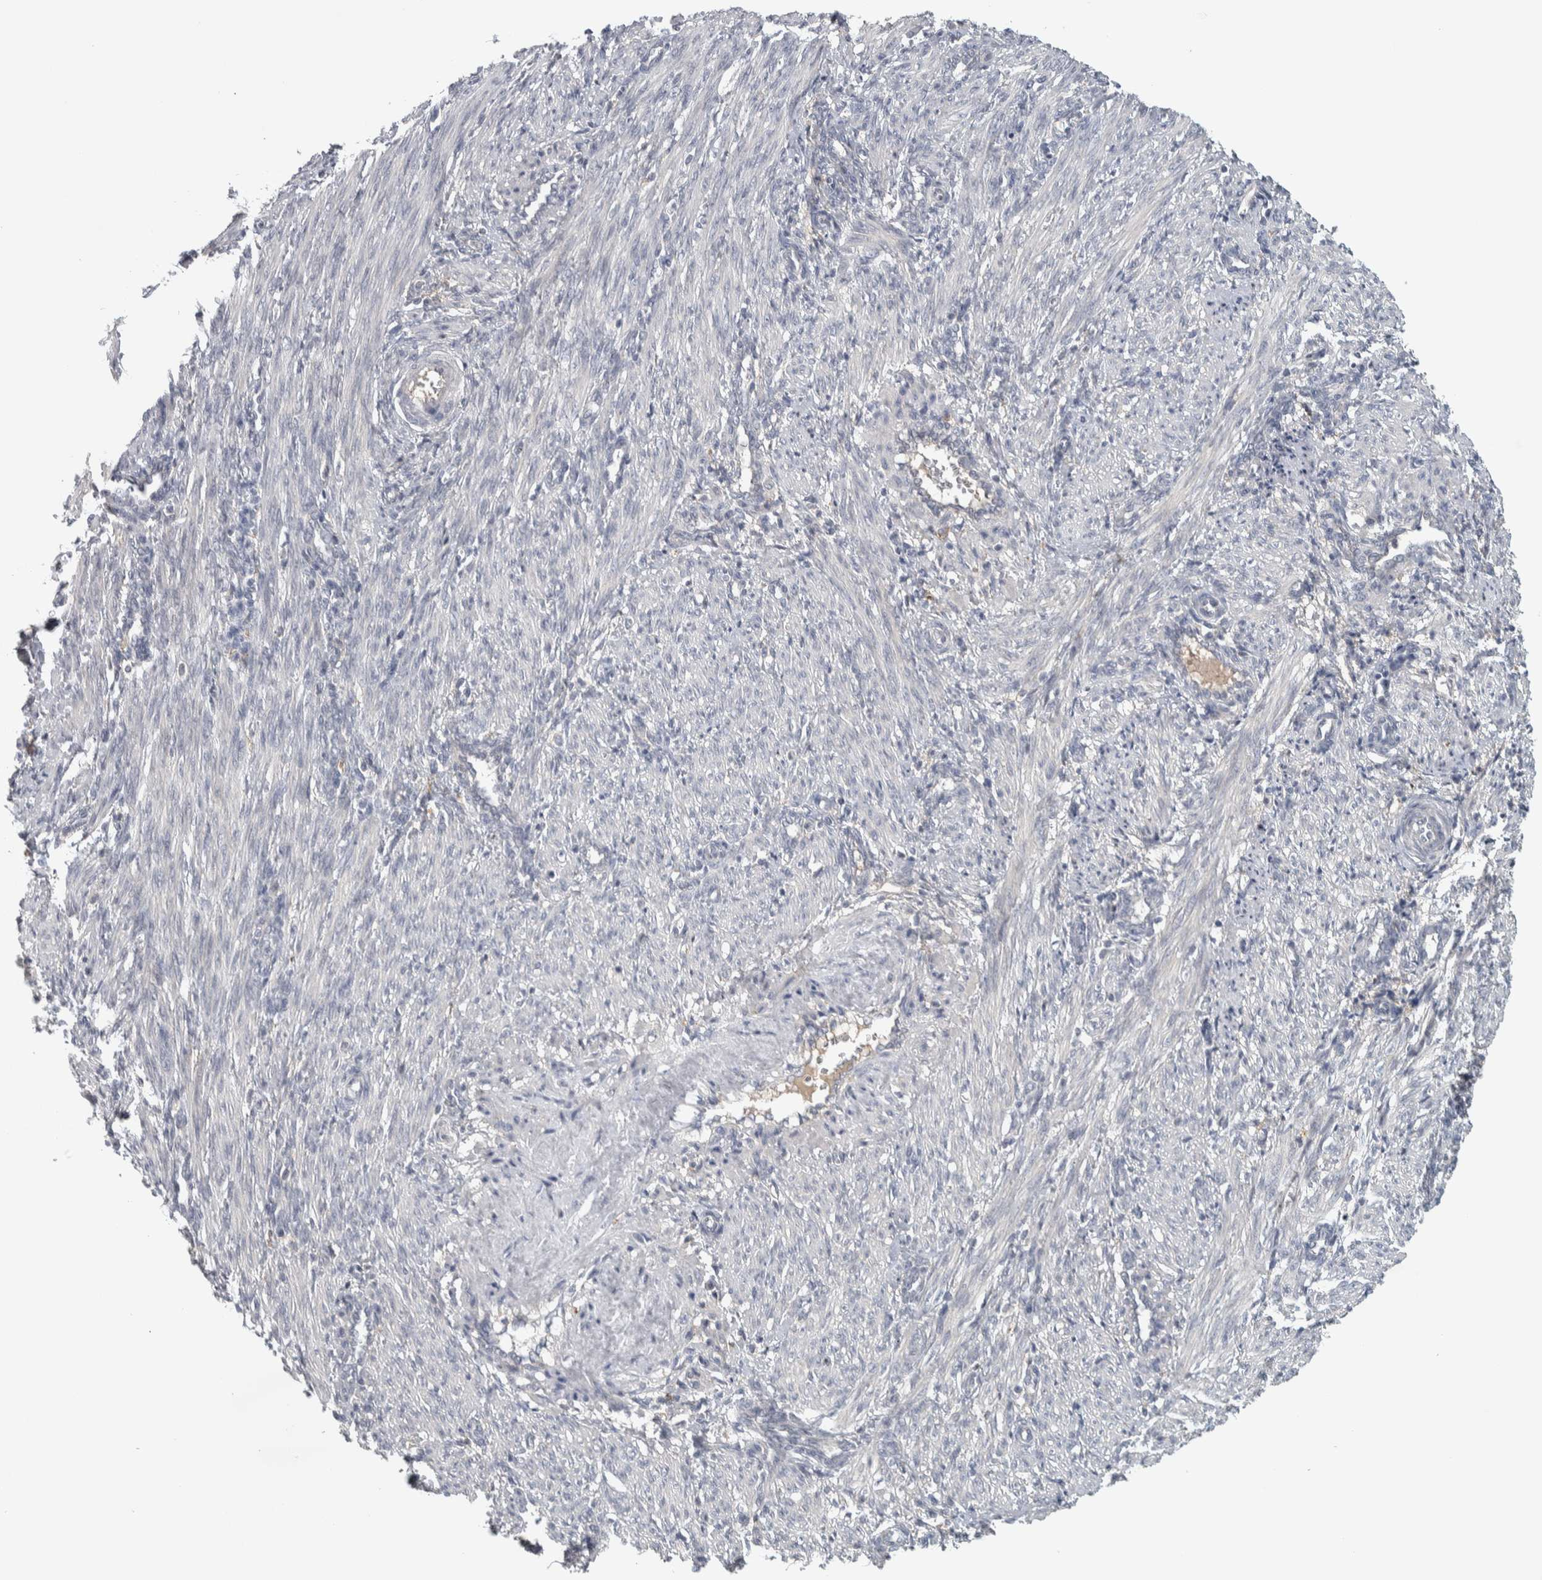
{"staining": {"intensity": "negative", "quantity": "none", "location": "none"}, "tissue": "smooth muscle", "cell_type": "Smooth muscle cells", "image_type": "normal", "snomed": [{"axis": "morphology", "description": "Normal tissue, NOS"}, {"axis": "topography", "description": "Endometrium"}], "caption": "Immunohistochemical staining of unremarkable smooth muscle reveals no significant staining in smooth muscle cells.", "gene": "ADPRM", "patient": {"sex": "female", "age": 33}}